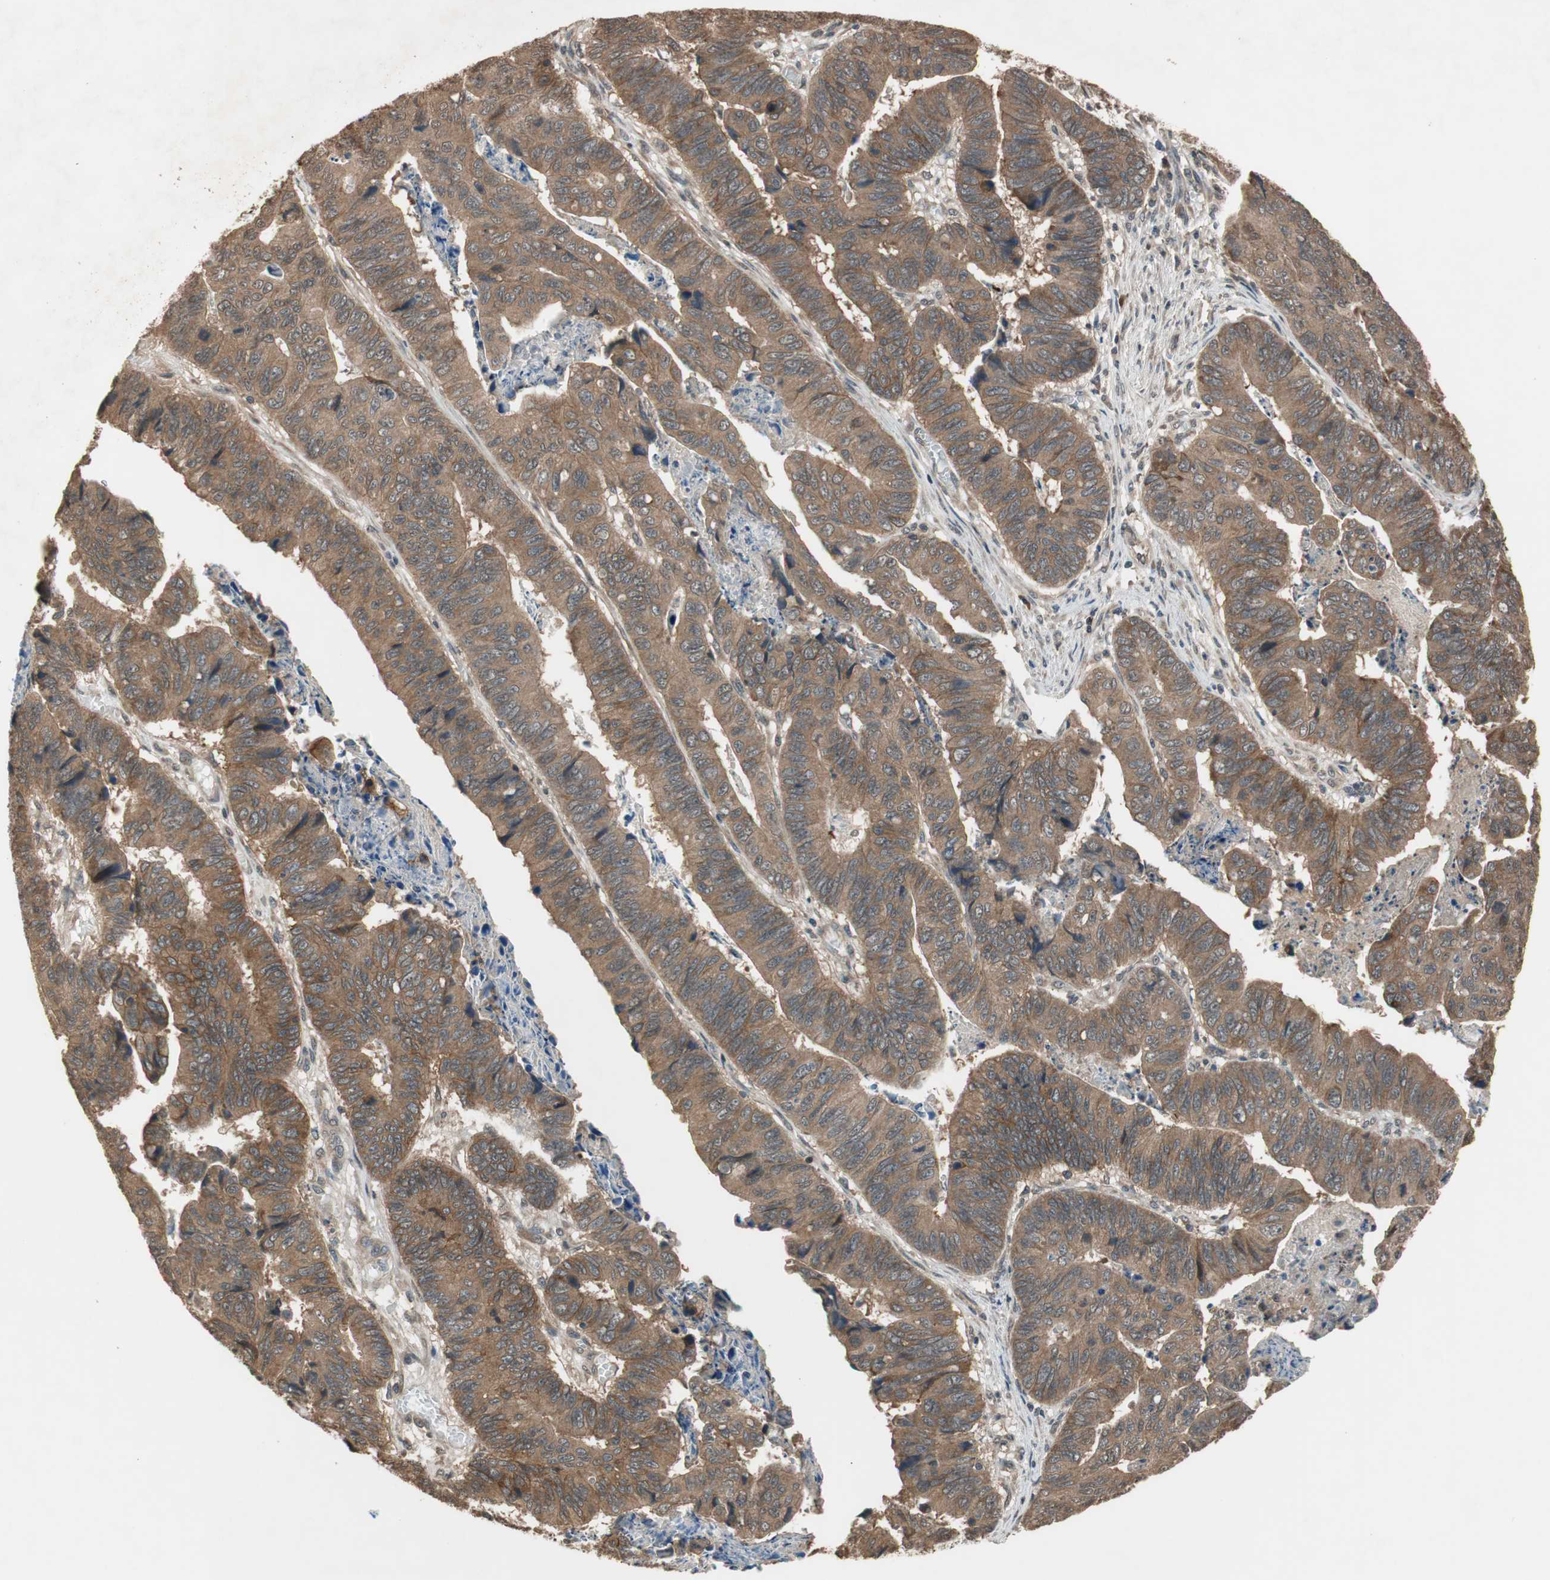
{"staining": {"intensity": "moderate", "quantity": ">75%", "location": "cytoplasmic/membranous"}, "tissue": "stomach cancer", "cell_type": "Tumor cells", "image_type": "cancer", "snomed": [{"axis": "morphology", "description": "Adenocarcinoma, NOS"}, {"axis": "topography", "description": "Stomach, lower"}], "caption": "The micrograph reveals a brown stain indicating the presence of a protein in the cytoplasmic/membranous of tumor cells in stomach cancer.", "gene": "TMEM230", "patient": {"sex": "male", "age": 77}}